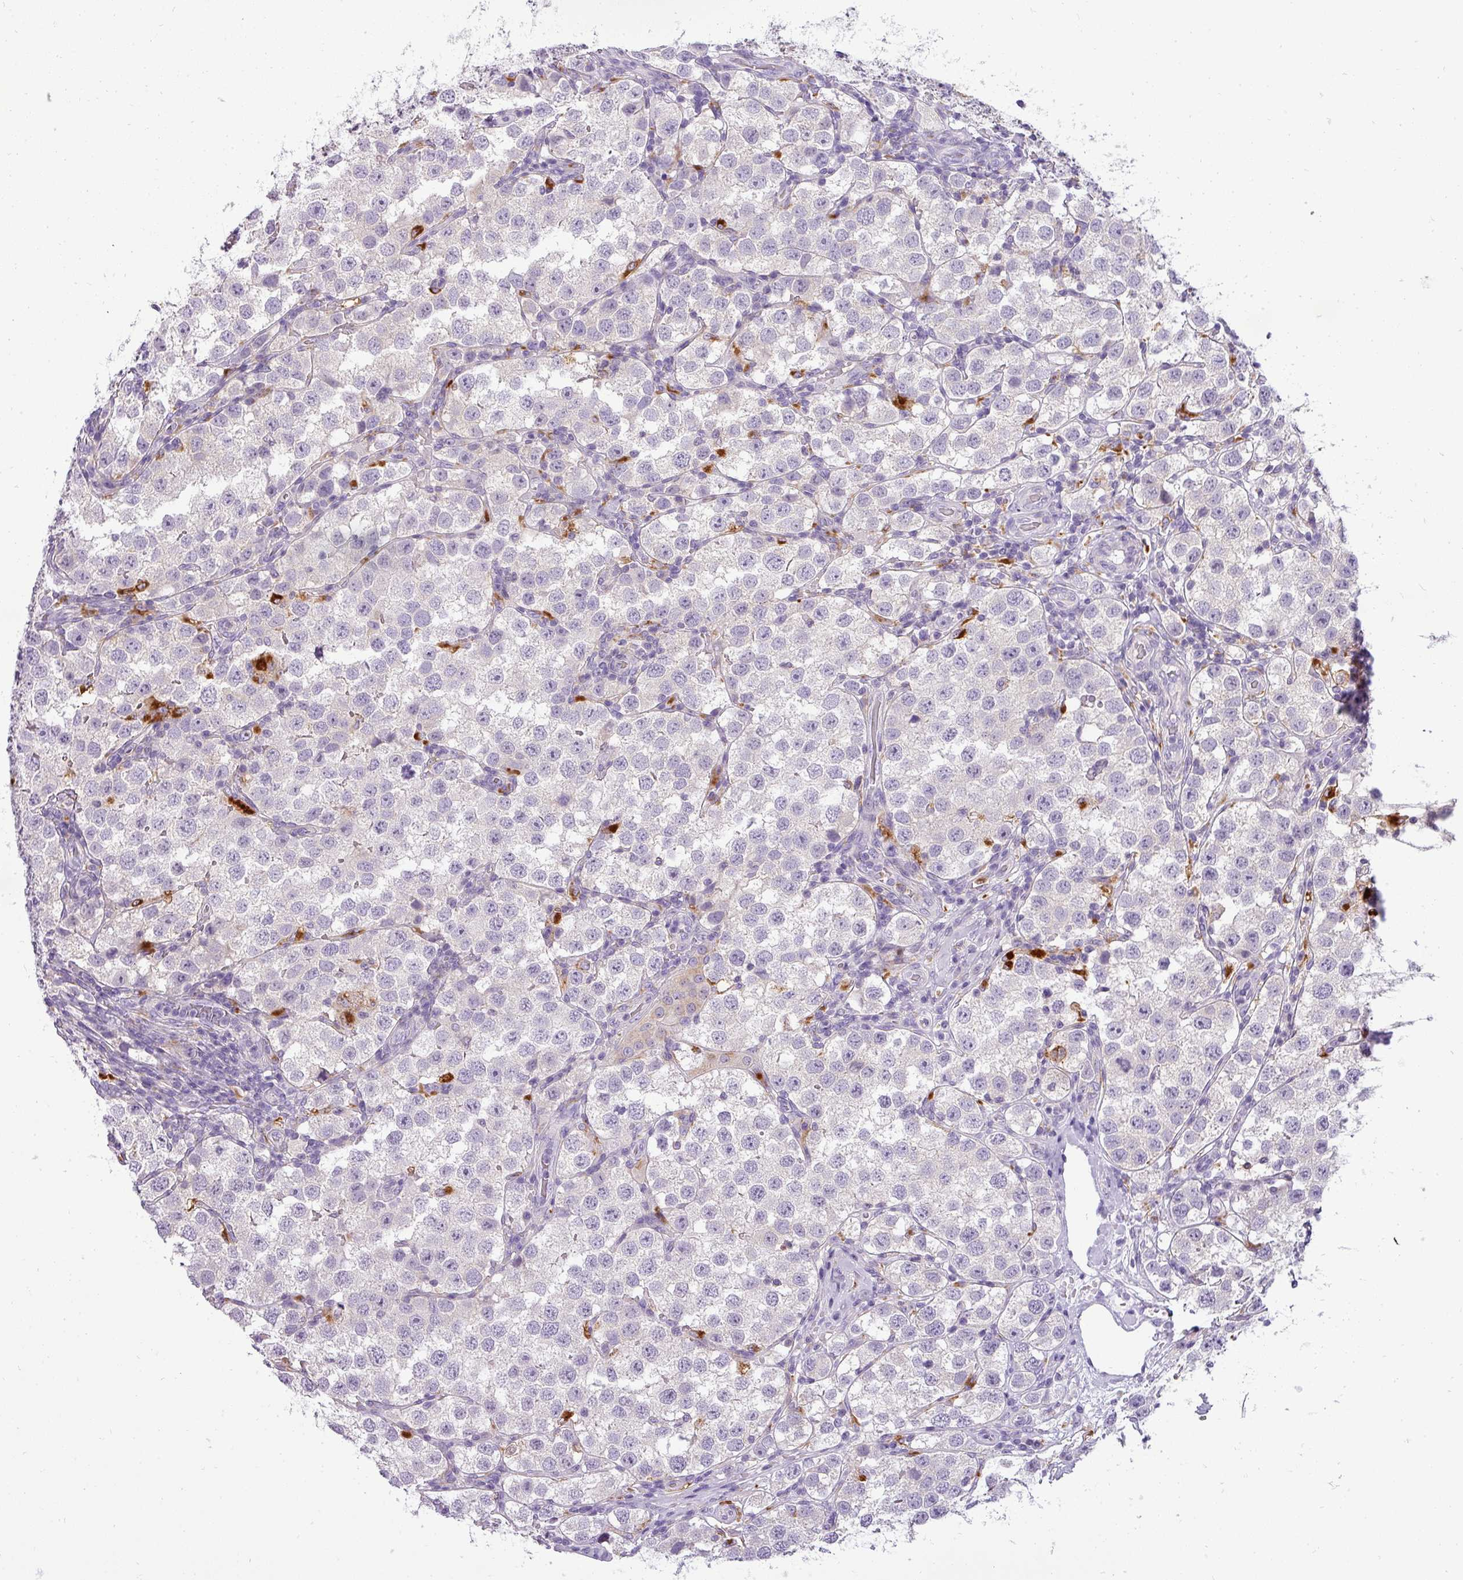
{"staining": {"intensity": "negative", "quantity": "none", "location": "none"}, "tissue": "testis cancer", "cell_type": "Tumor cells", "image_type": "cancer", "snomed": [{"axis": "morphology", "description": "Seminoma, NOS"}, {"axis": "topography", "description": "Testis"}], "caption": "High power microscopy histopathology image of an immunohistochemistry photomicrograph of testis cancer (seminoma), revealing no significant positivity in tumor cells.", "gene": "ATP6V1D", "patient": {"sex": "male", "age": 37}}